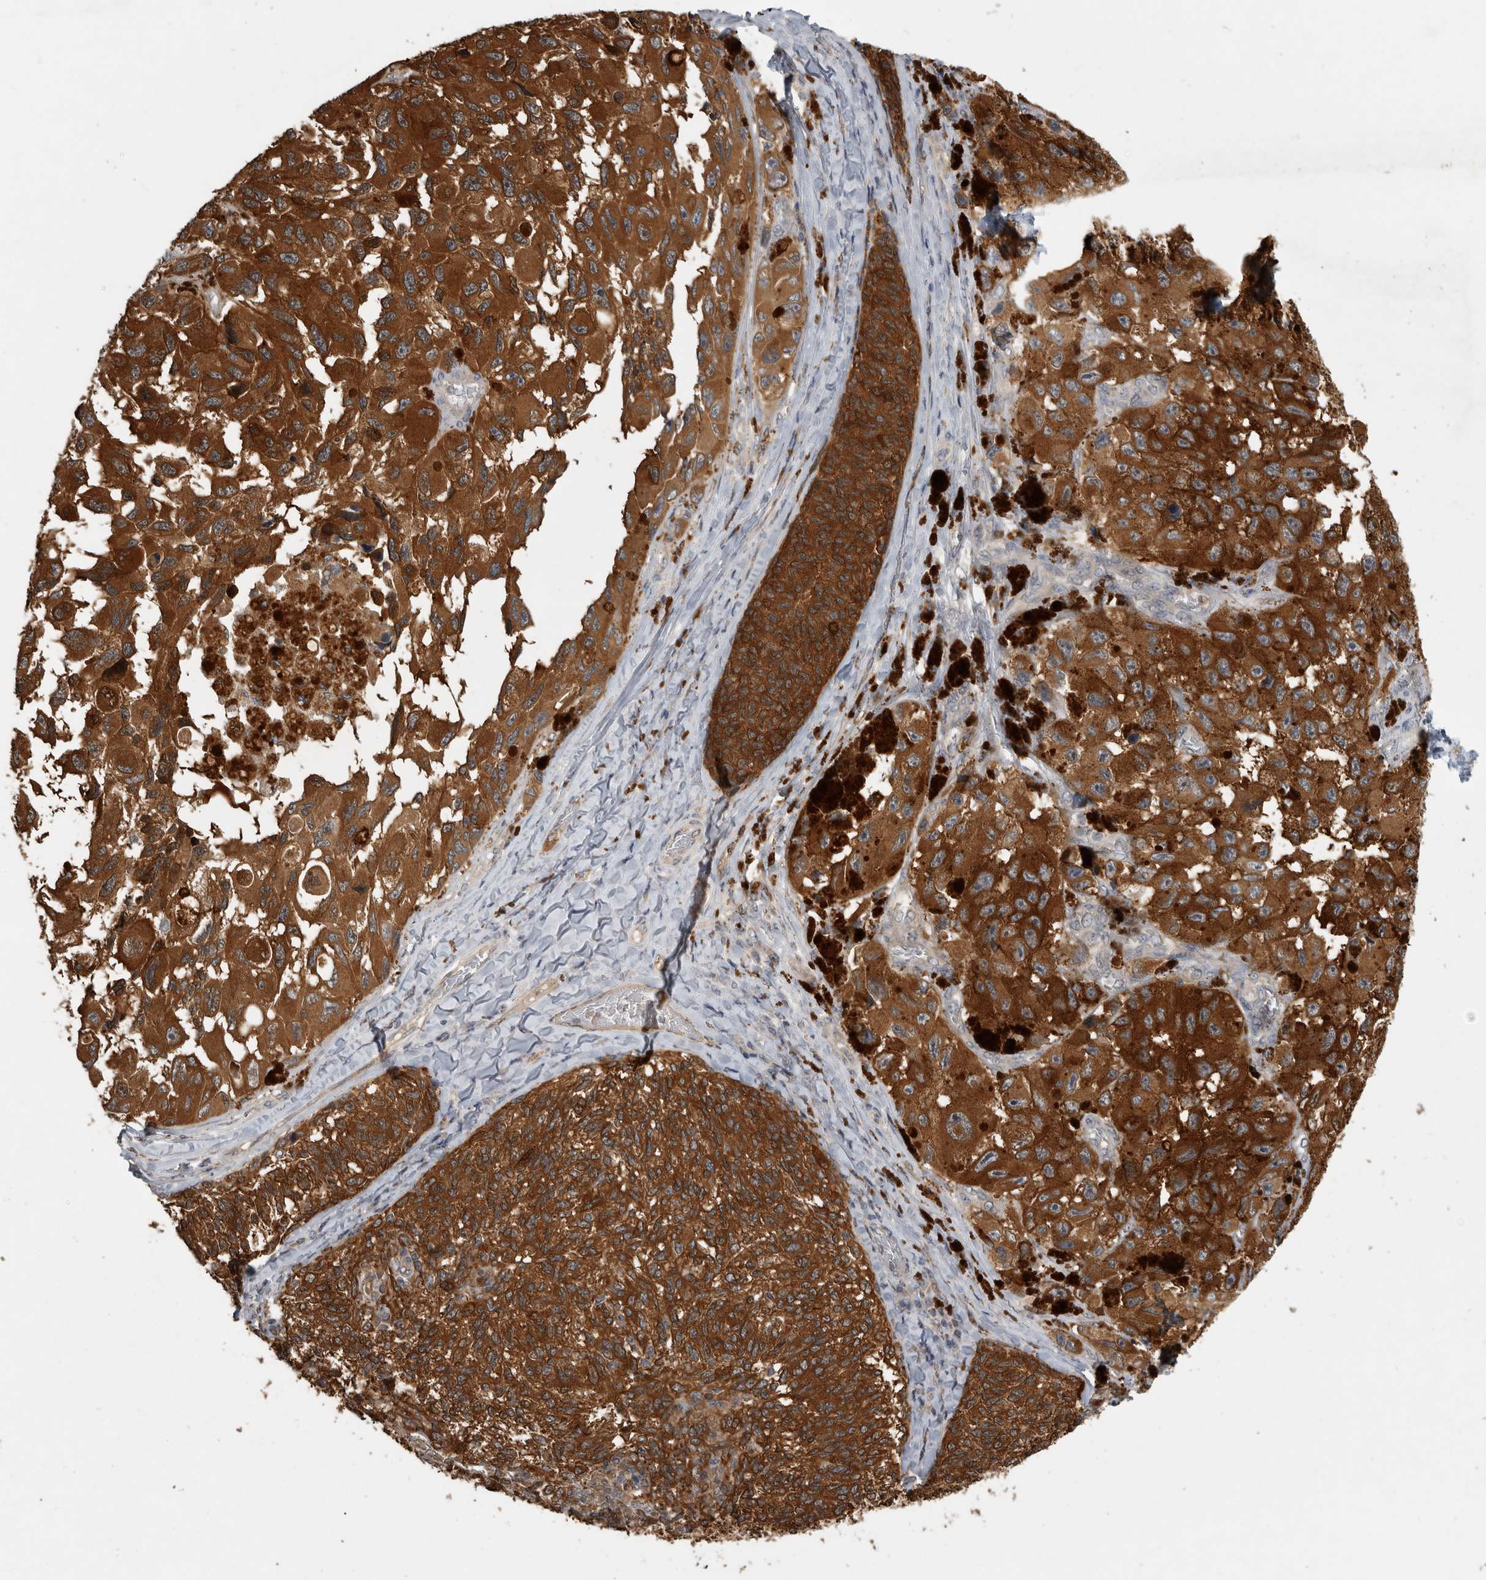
{"staining": {"intensity": "strong", "quantity": ">75%", "location": "cytoplasmic/membranous"}, "tissue": "melanoma", "cell_type": "Tumor cells", "image_type": "cancer", "snomed": [{"axis": "morphology", "description": "Malignant melanoma, NOS"}, {"axis": "topography", "description": "Skin"}], "caption": "A histopathology image showing strong cytoplasmic/membranous positivity in approximately >75% of tumor cells in malignant melanoma, as visualized by brown immunohistochemical staining.", "gene": "TRMT61B", "patient": {"sex": "female", "age": 73}}